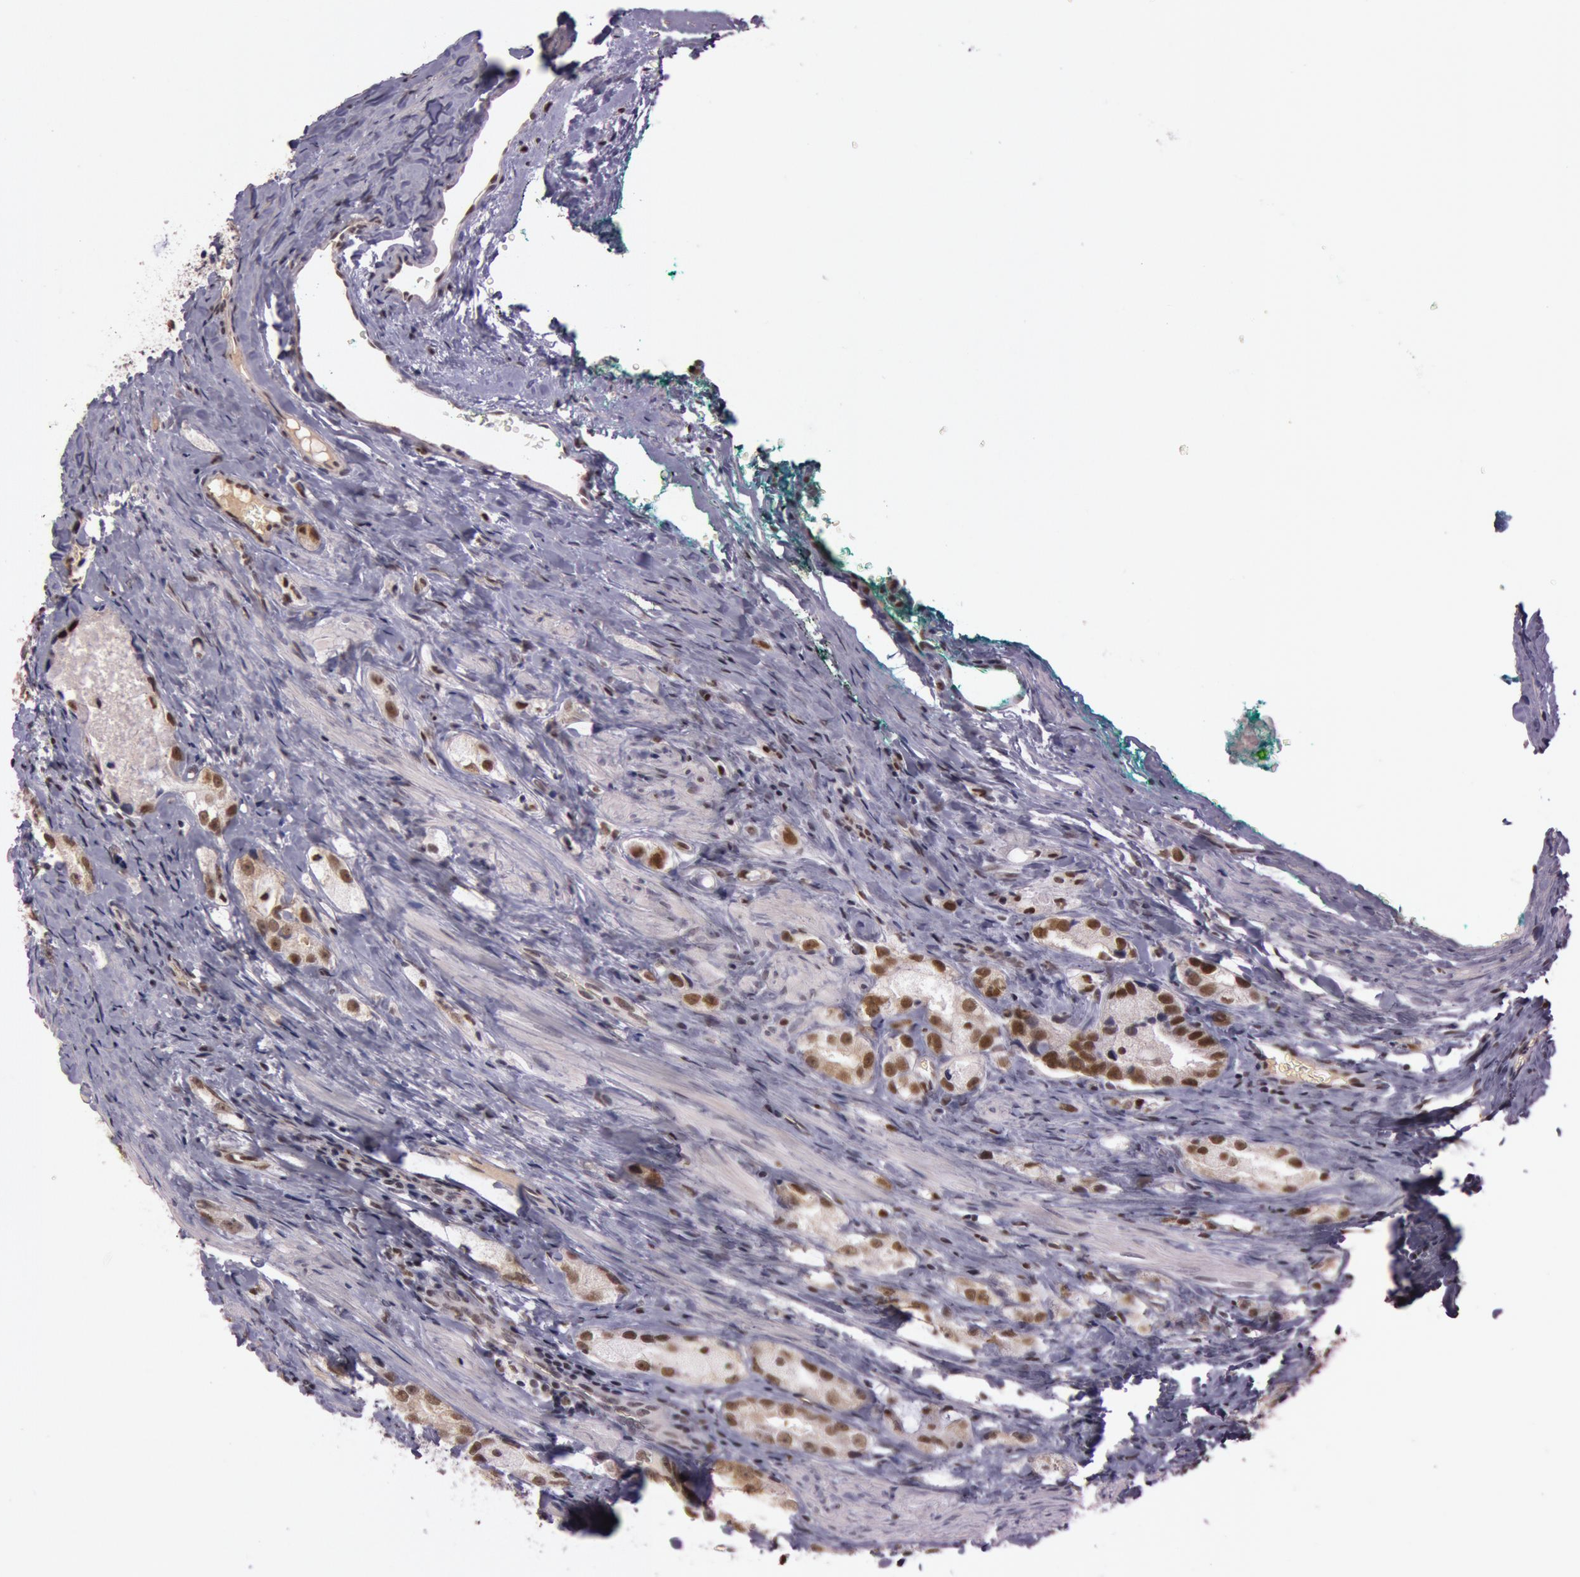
{"staining": {"intensity": "moderate", "quantity": ">75%", "location": "nuclear"}, "tissue": "prostate cancer", "cell_type": "Tumor cells", "image_type": "cancer", "snomed": [{"axis": "morphology", "description": "Adenocarcinoma, High grade"}, {"axis": "topography", "description": "Prostate"}], "caption": "Moderate nuclear expression for a protein is appreciated in about >75% of tumor cells of prostate high-grade adenocarcinoma using immunohistochemistry.", "gene": "TASL", "patient": {"sex": "male", "age": 63}}